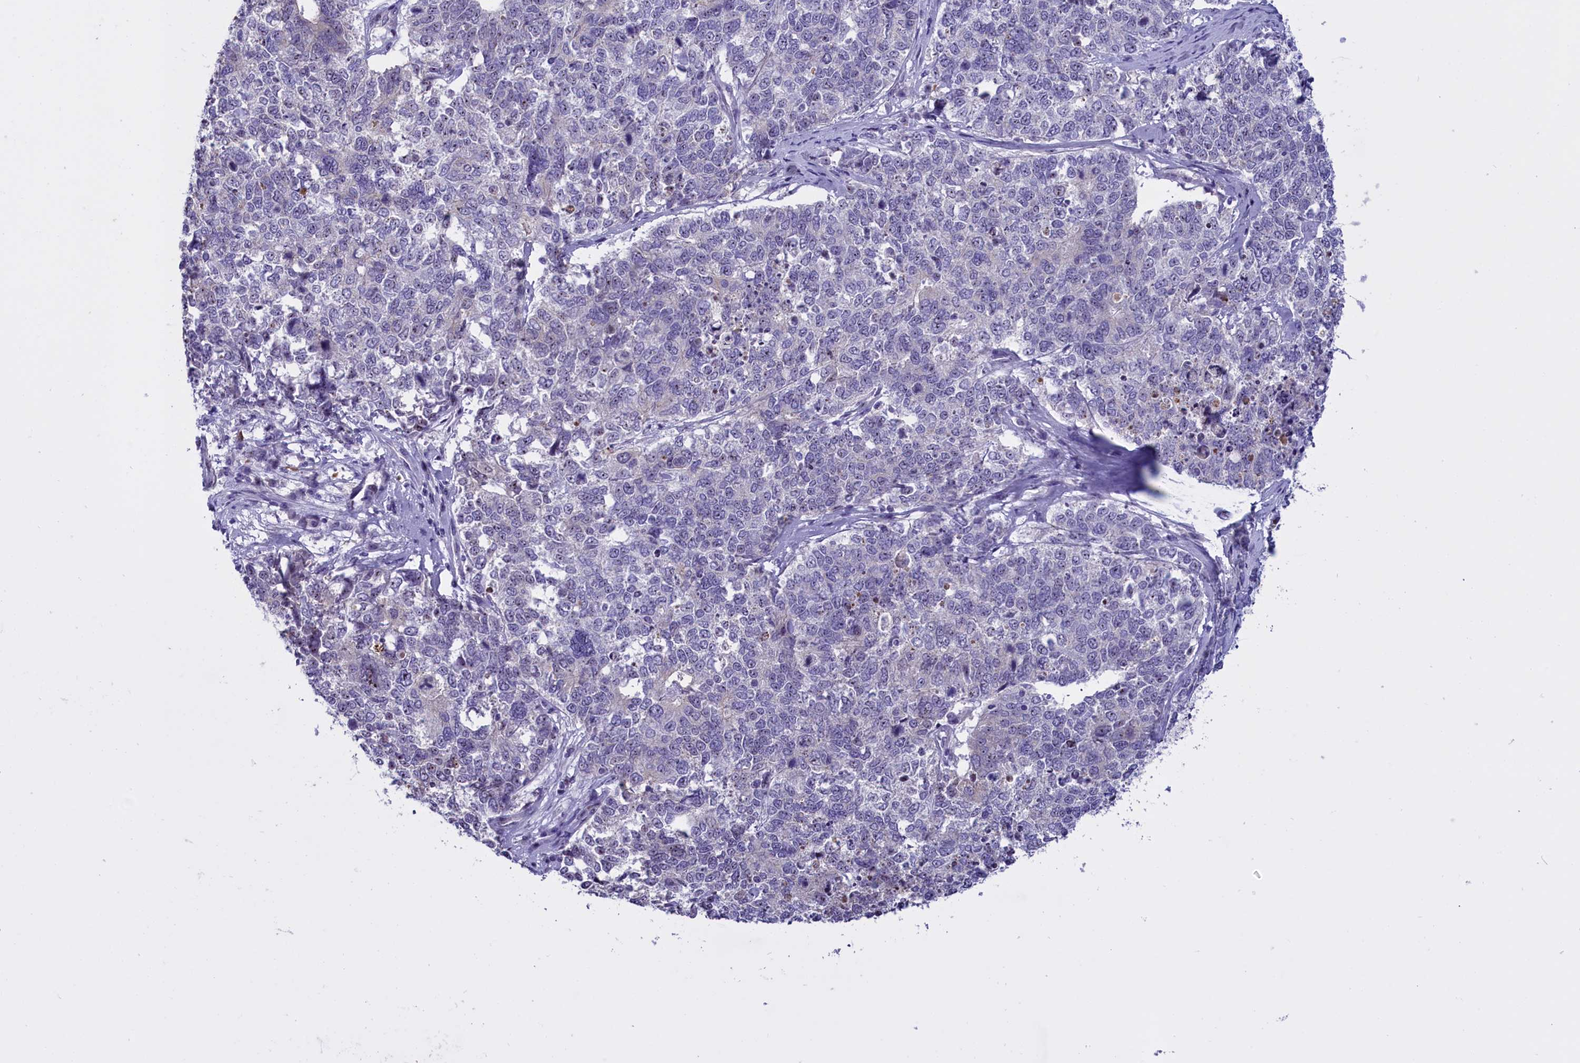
{"staining": {"intensity": "negative", "quantity": "none", "location": "none"}, "tissue": "cervical cancer", "cell_type": "Tumor cells", "image_type": "cancer", "snomed": [{"axis": "morphology", "description": "Squamous cell carcinoma, NOS"}, {"axis": "topography", "description": "Cervix"}], "caption": "A histopathology image of cervical squamous cell carcinoma stained for a protein reveals no brown staining in tumor cells. (DAB (3,3'-diaminobenzidine) immunohistochemistry, high magnification).", "gene": "TBL3", "patient": {"sex": "female", "age": 63}}